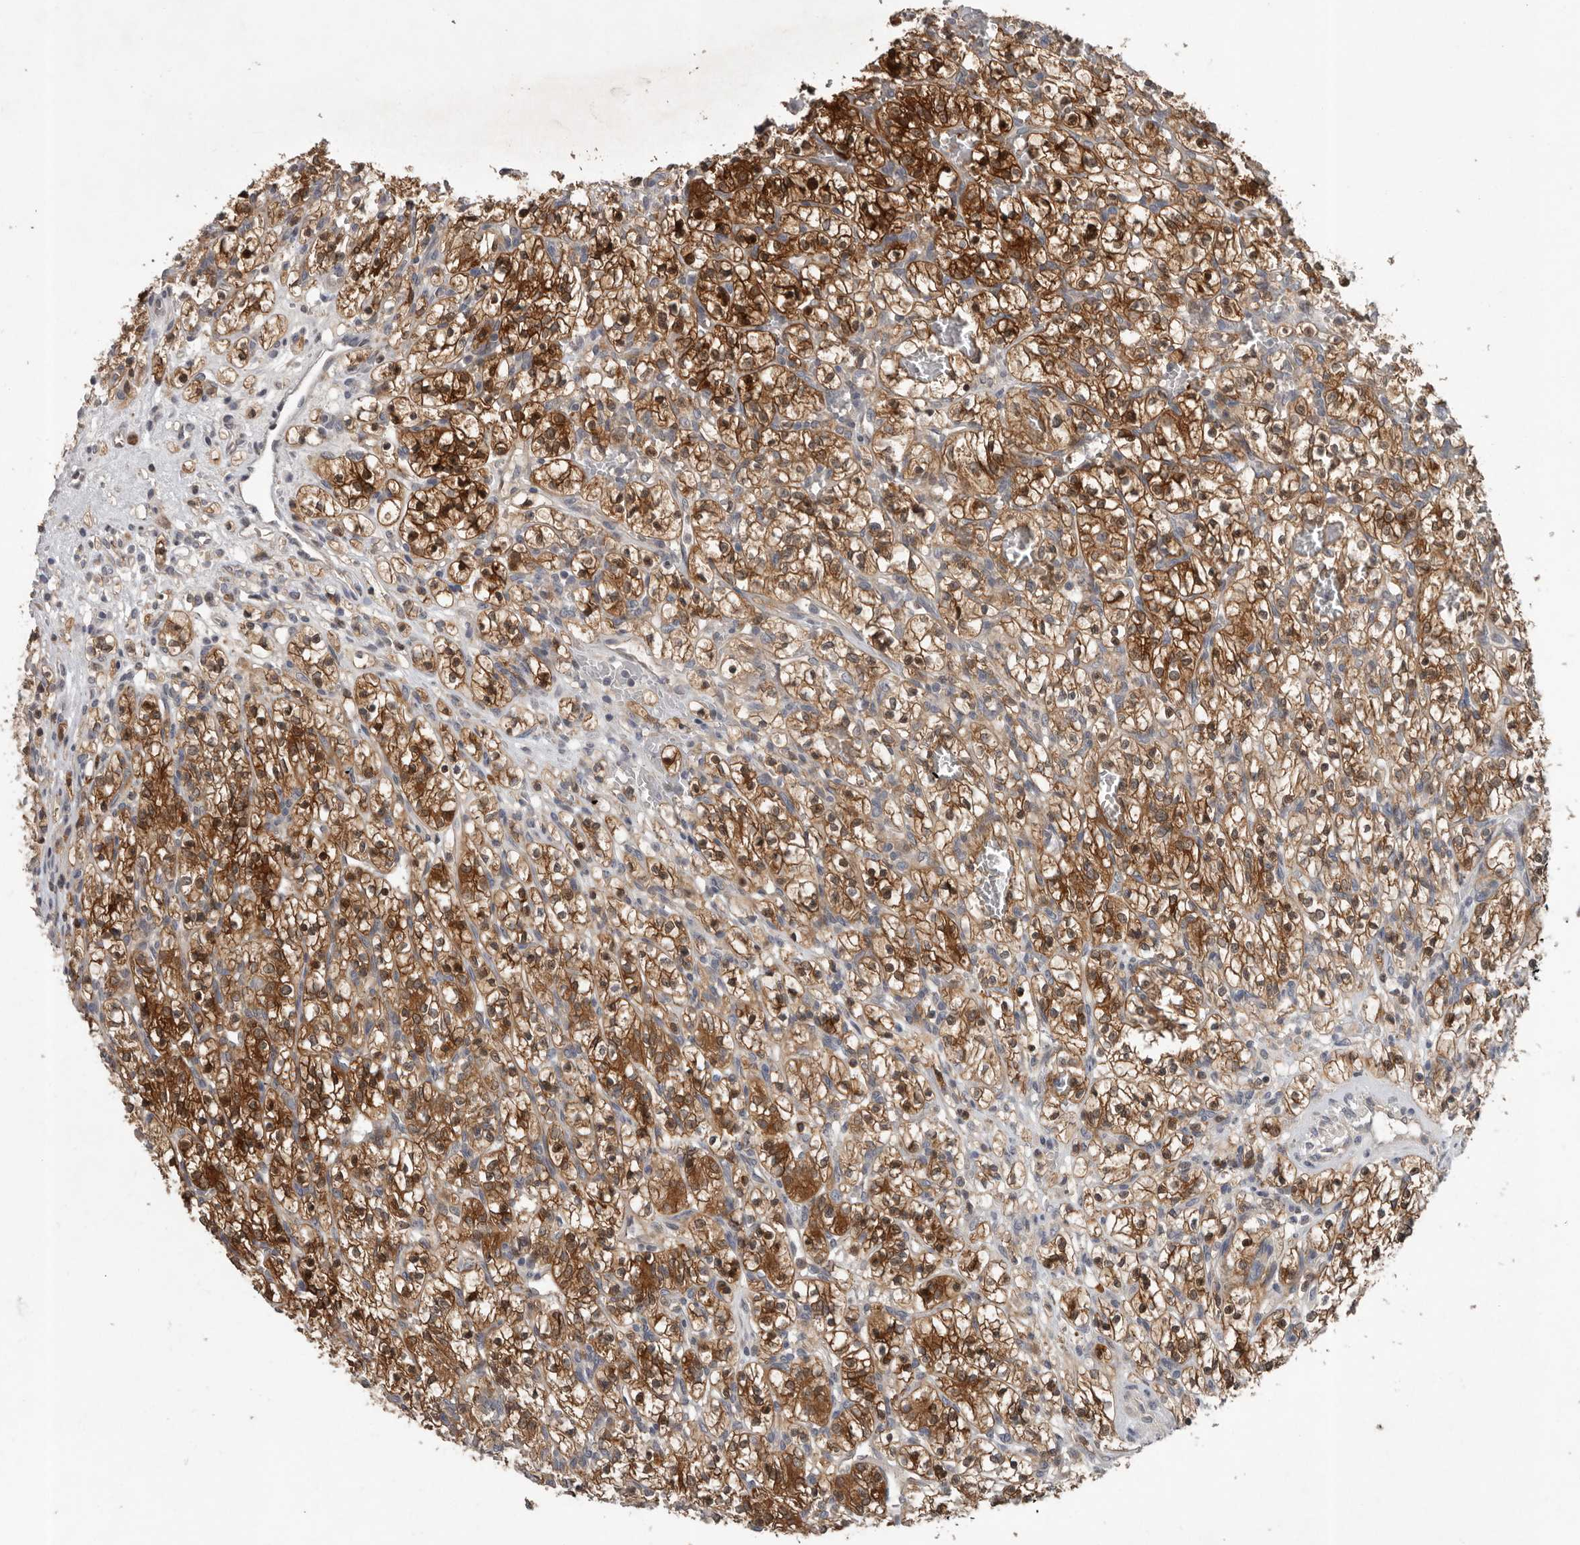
{"staining": {"intensity": "strong", "quantity": ">75%", "location": "cytoplasmic/membranous,nuclear"}, "tissue": "renal cancer", "cell_type": "Tumor cells", "image_type": "cancer", "snomed": [{"axis": "morphology", "description": "Adenocarcinoma, NOS"}, {"axis": "topography", "description": "Kidney"}], "caption": "The micrograph shows a brown stain indicating the presence of a protein in the cytoplasmic/membranous and nuclear of tumor cells in renal cancer (adenocarcinoma). Ihc stains the protein of interest in brown and the nuclei are stained blue.", "gene": "RALGPS2", "patient": {"sex": "female", "age": 57}}